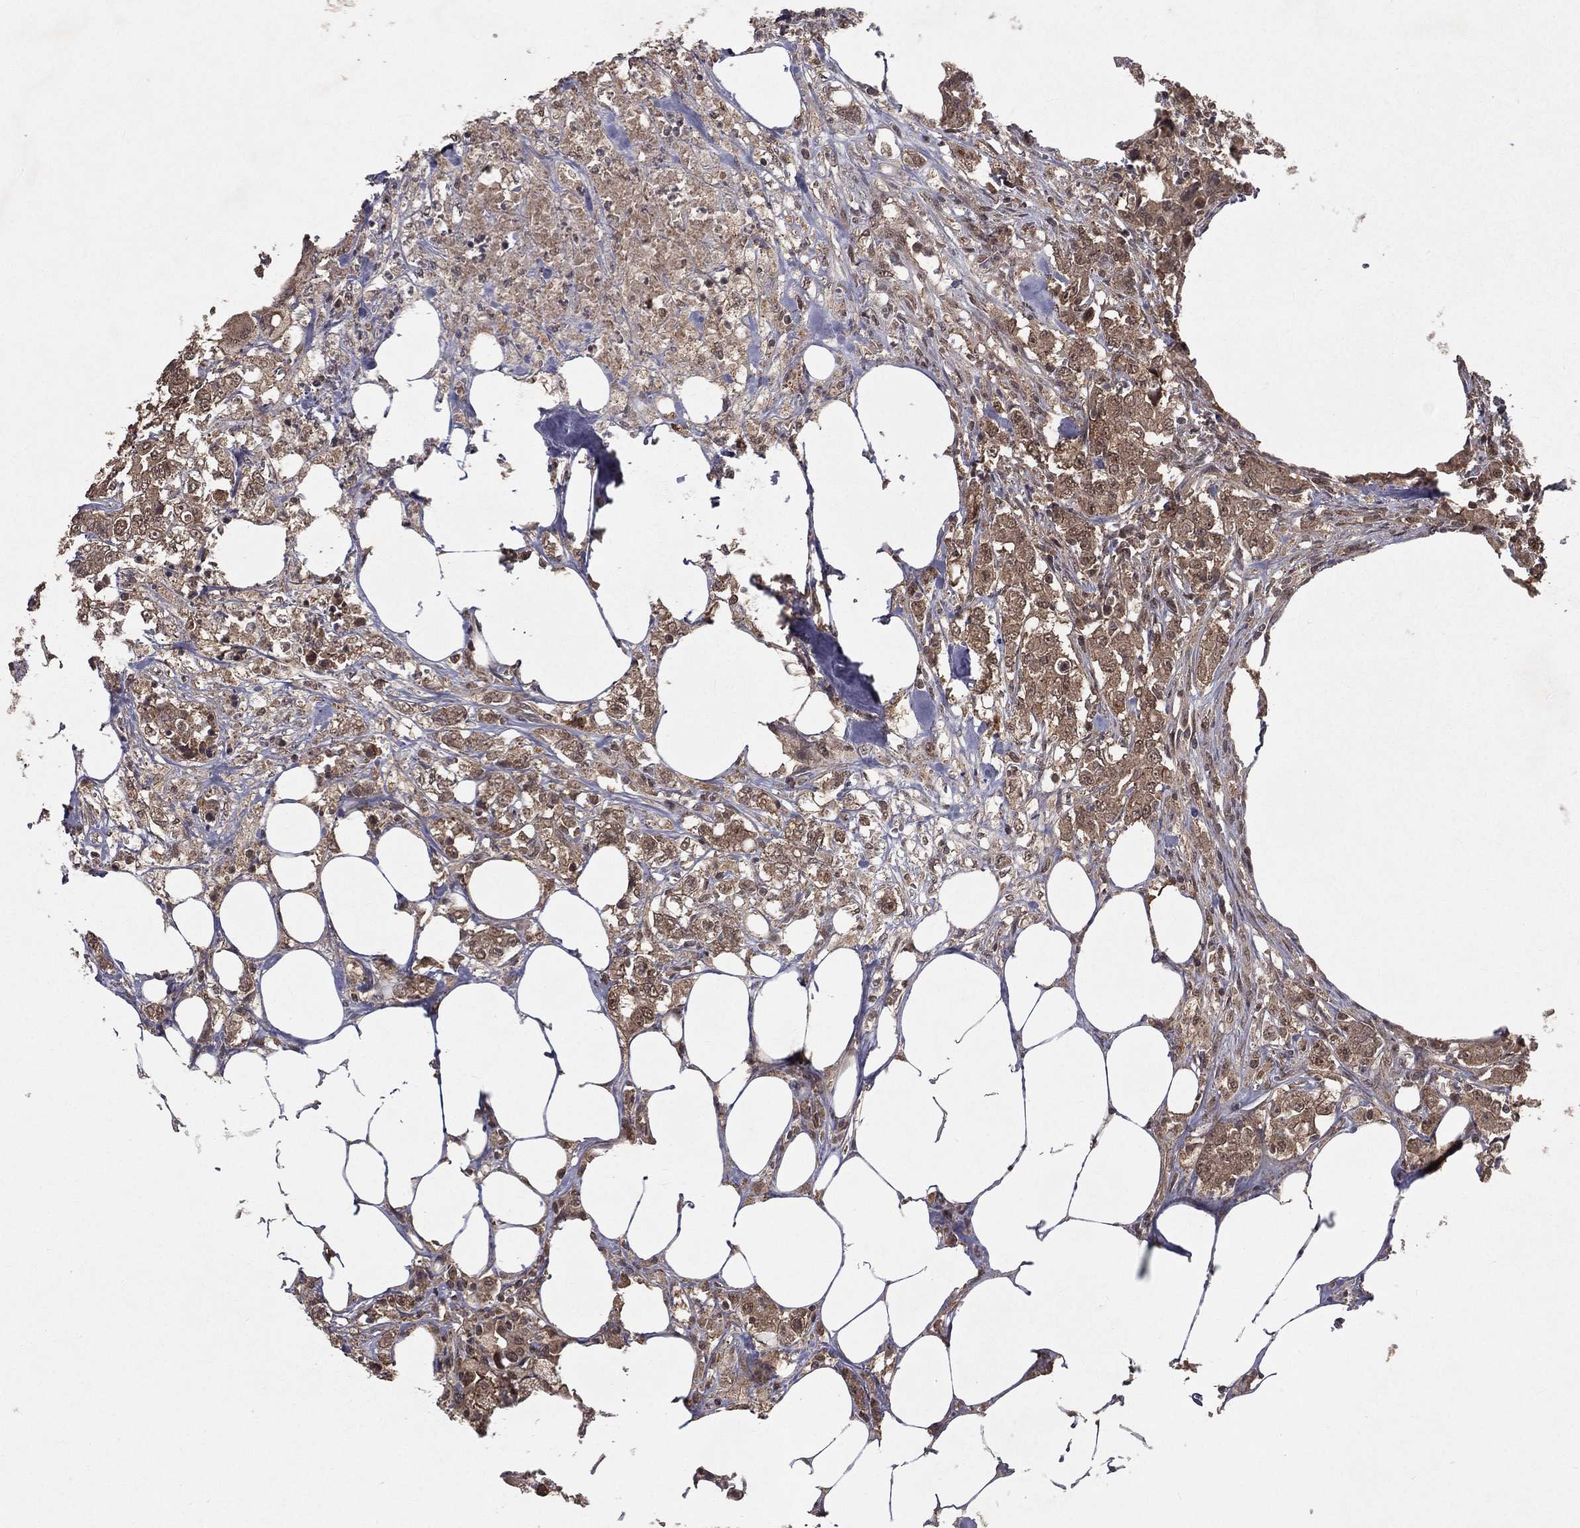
{"staining": {"intensity": "weak", "quantity": ">75%", "location": "cytoplasmic/membranous"}, "tissue": "colorectal cancer", "cell_type": "Tumor cells", "image_type": "cancer", "snomed": [{"axis": "morphology", "description": "Adenocarcinoma, NOS"}, {"axis": "topography", "description": "Colon"}], "caption": "IHC (DAB (3,3'-diaminobenzidine)) staining of colorectal adenocarcinoma reveals weak cytoplasmic/membranous protein expression in approximately >75% of tumor cells.", "gene": "ZDHHC15", "patient": {"sex": "female", "age": 48}}